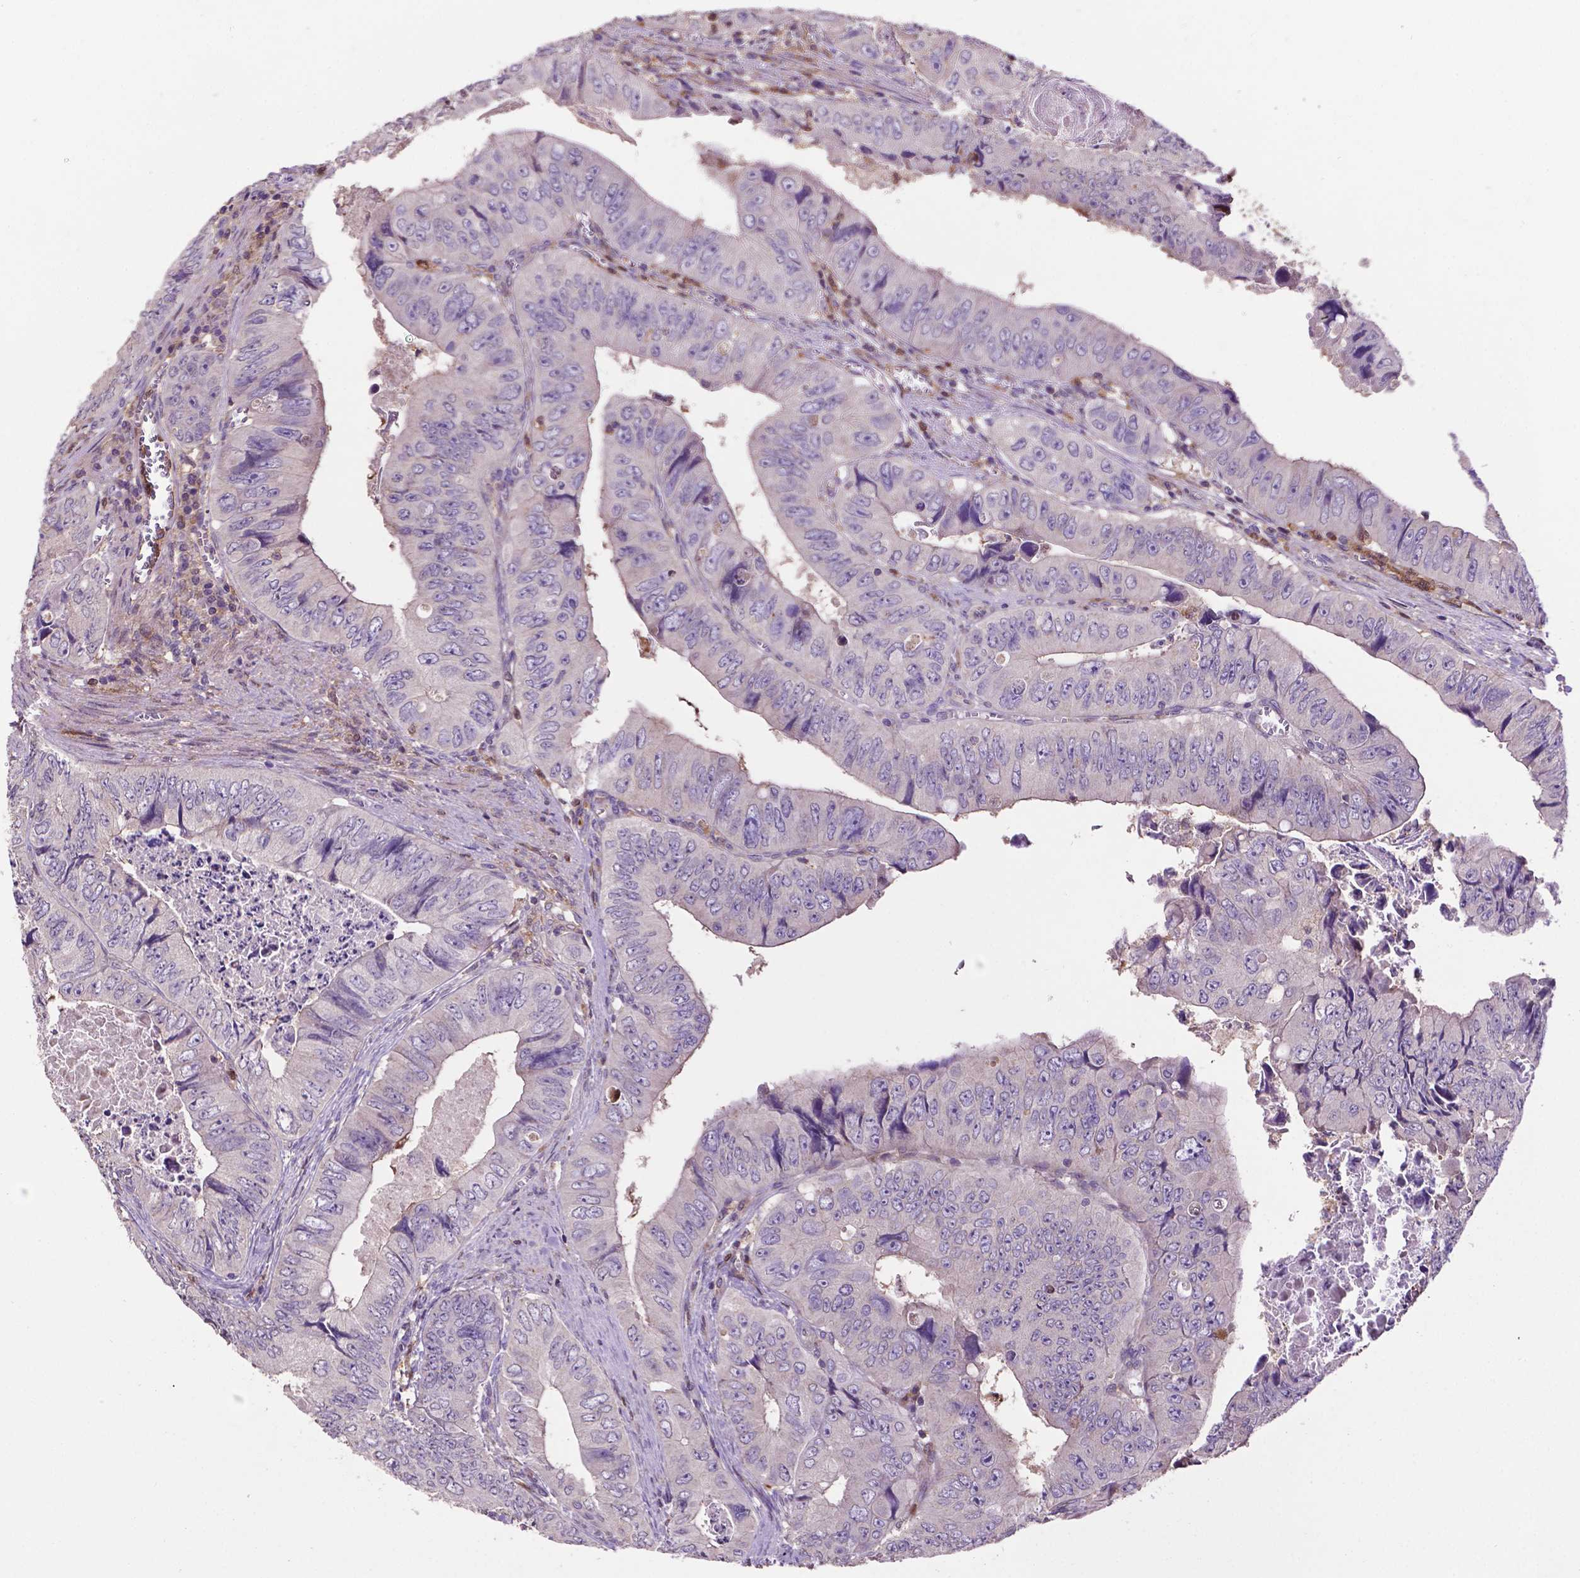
{"staining": {"intensity": "negative", "quantity": "none", "location": "none"}, "tissue": "colorectal cancer", "cell_type": "Tumor cells", "image_type": "cancer", "snomed": [{"axis": "morphology", "description": "Adenocarcinoma, NOS"}, {"axis": "topography", "description": "Colon"}], "caption": "This is an IHC photomicrograph of human adenocarcinoma (colorectal). There is no staining in tumor cells.", "gene": "SMAD3", "patient": {"sex": "female", "age": 84}}